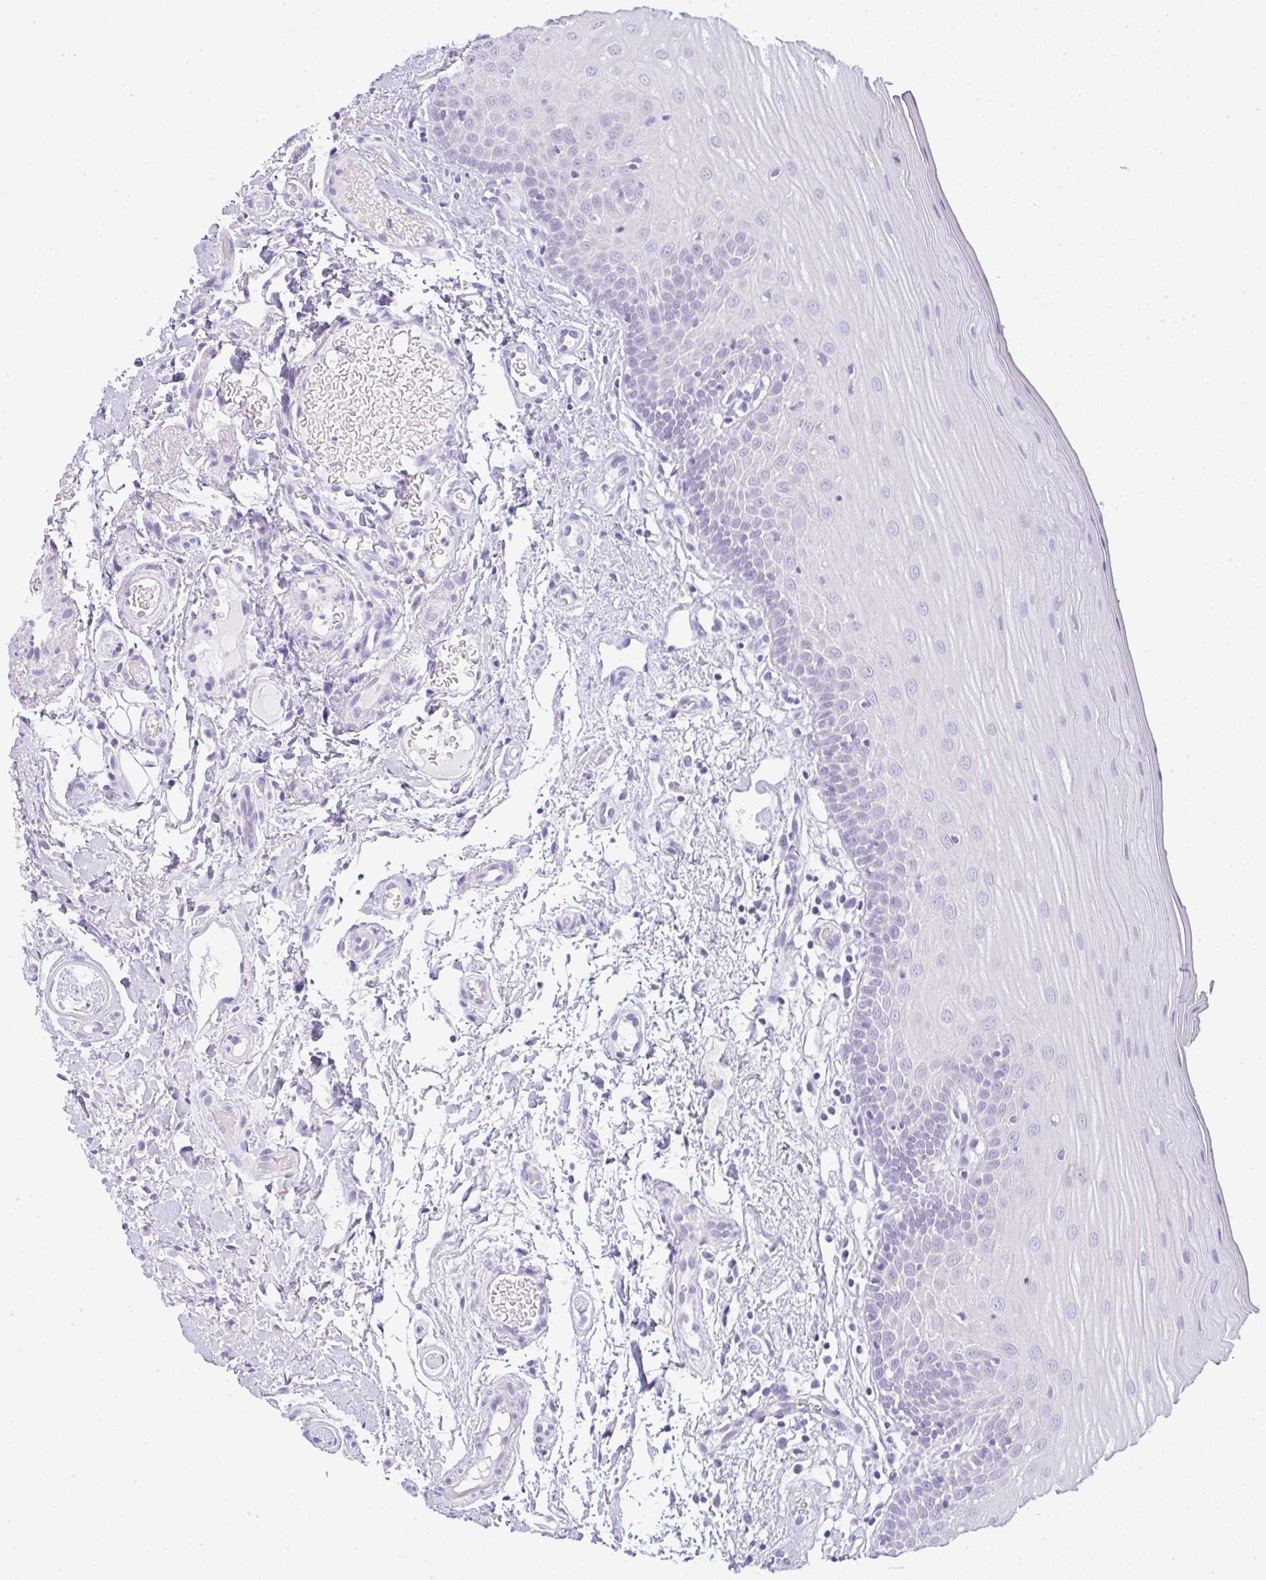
{"staining": {"intensity": "negative", "quantity": "none", "location": "none"}, "tissue": "oral mucosa", "cell_type": "Squamous epithelial cells", "image_type": "normal", "snomed": [{"axis": "morphology", "description": "Normal tissue, NOS"}, {"axis": "topography", "description": "Oral tissue"}, {"axis": "topography", "description": "Tounge, NOS"}, {"axis": "topography", "description": "Head-Neck"}], "caption": "The photomicrograph displays no staining of squamous epithelial cells in normal oral mucosa. (Stains: DAB (3,3'-diaminobenzidine) immunohistochemistry (IHC) with hematoxylin counter stain, Microscopy: brightfield microscopy at high magnification).", "gene": "LPAR4", "patient": {"sex": "female", "age": 84}}